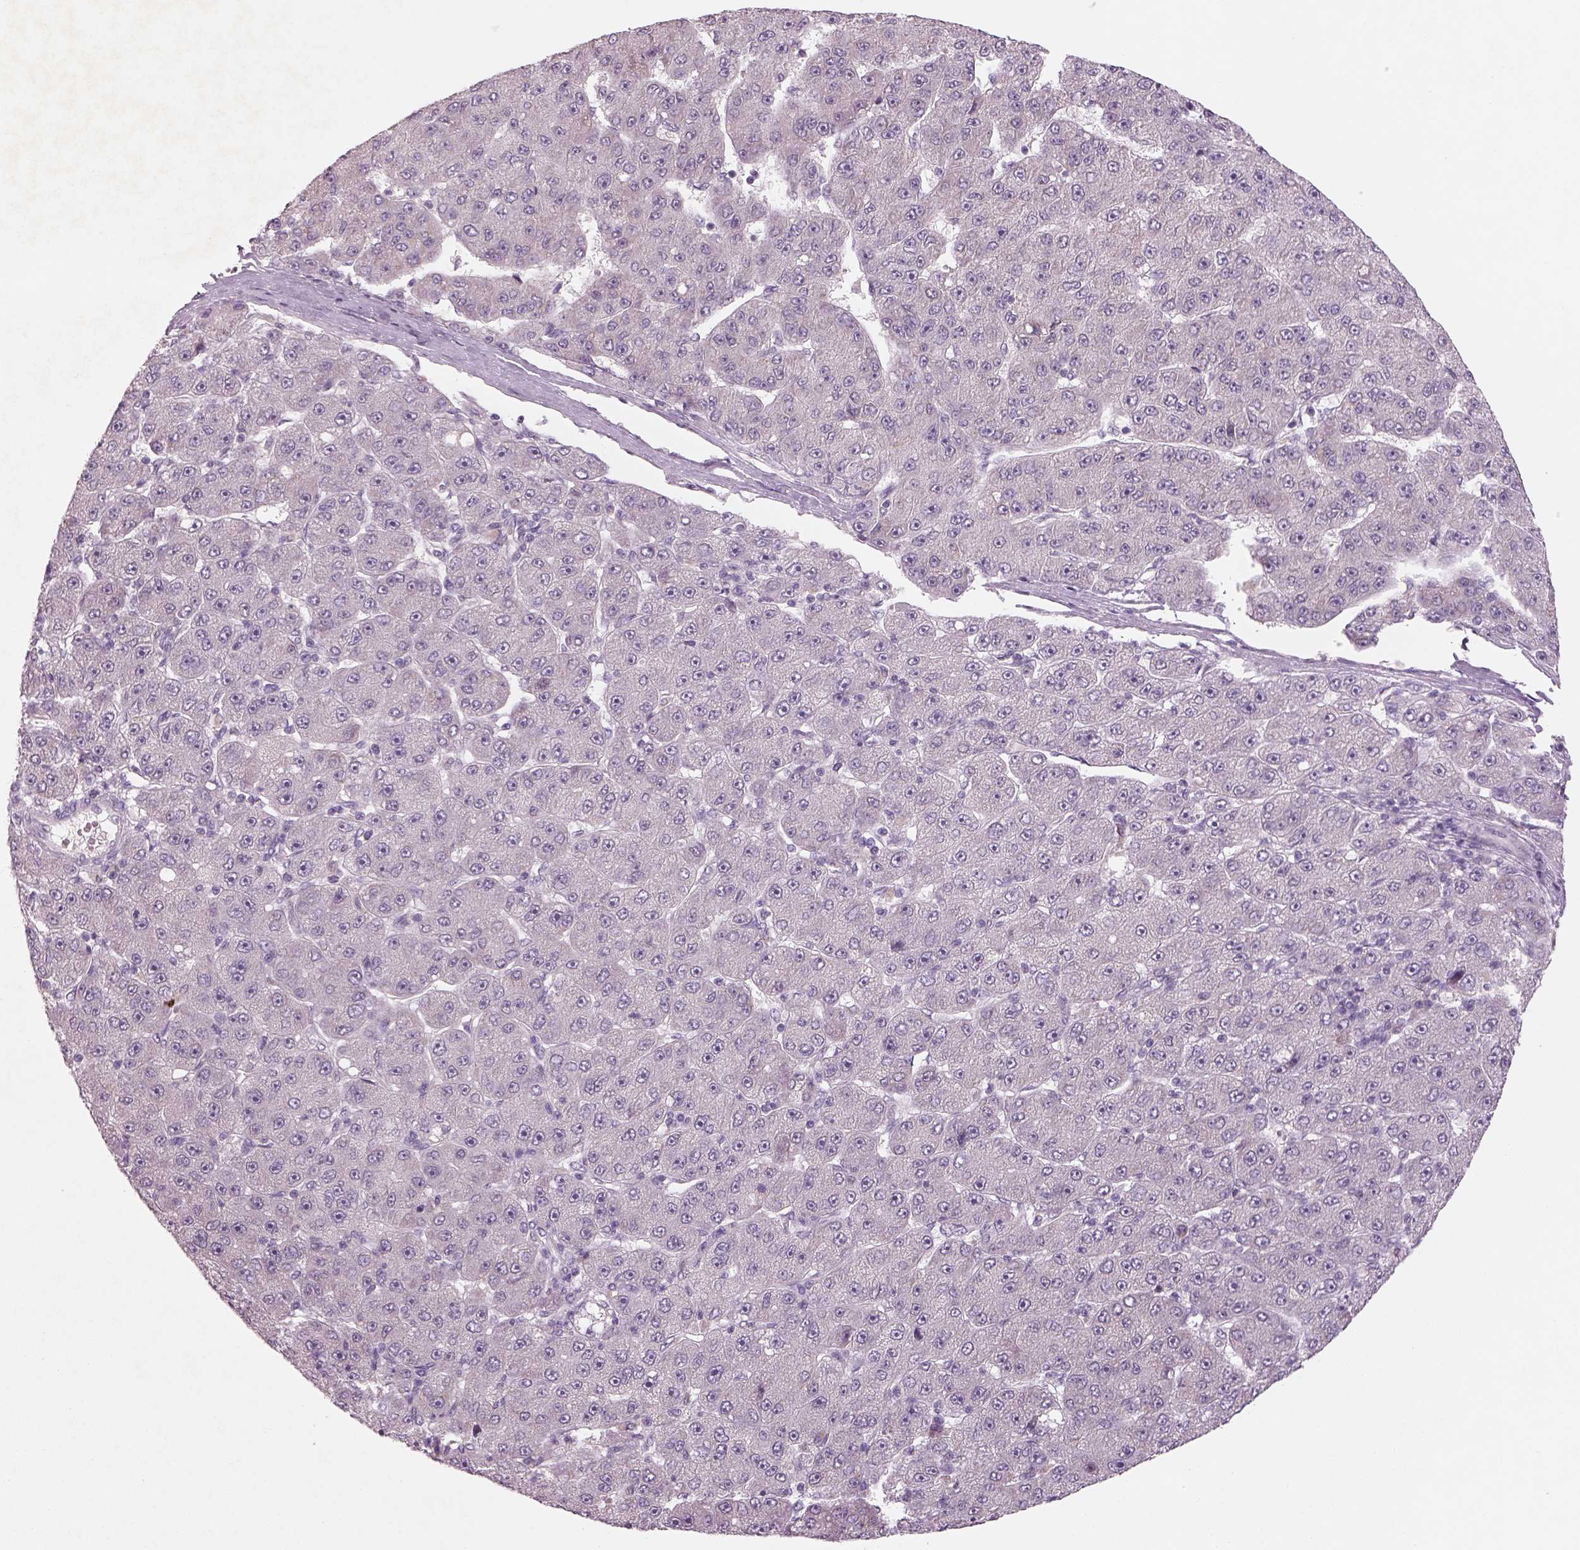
{"staining": {"intensity": "negative", "quantity": "none", "location": "none"}, "tissue": "liver cancer", "cell_type": "Tumor cells", "image_type": "cancer", "snomed": [{"axis": "morphology", "description": "Carcinoma, Hepatocellular, NOS"}, {"axis": "topography", "description": "Liver"}], "caption": "There is no significant expression in tumor cells of hepatocellular carcinoma (liver).", "gene": "PENK", "patient": {"sex": "male", "age": 67}}